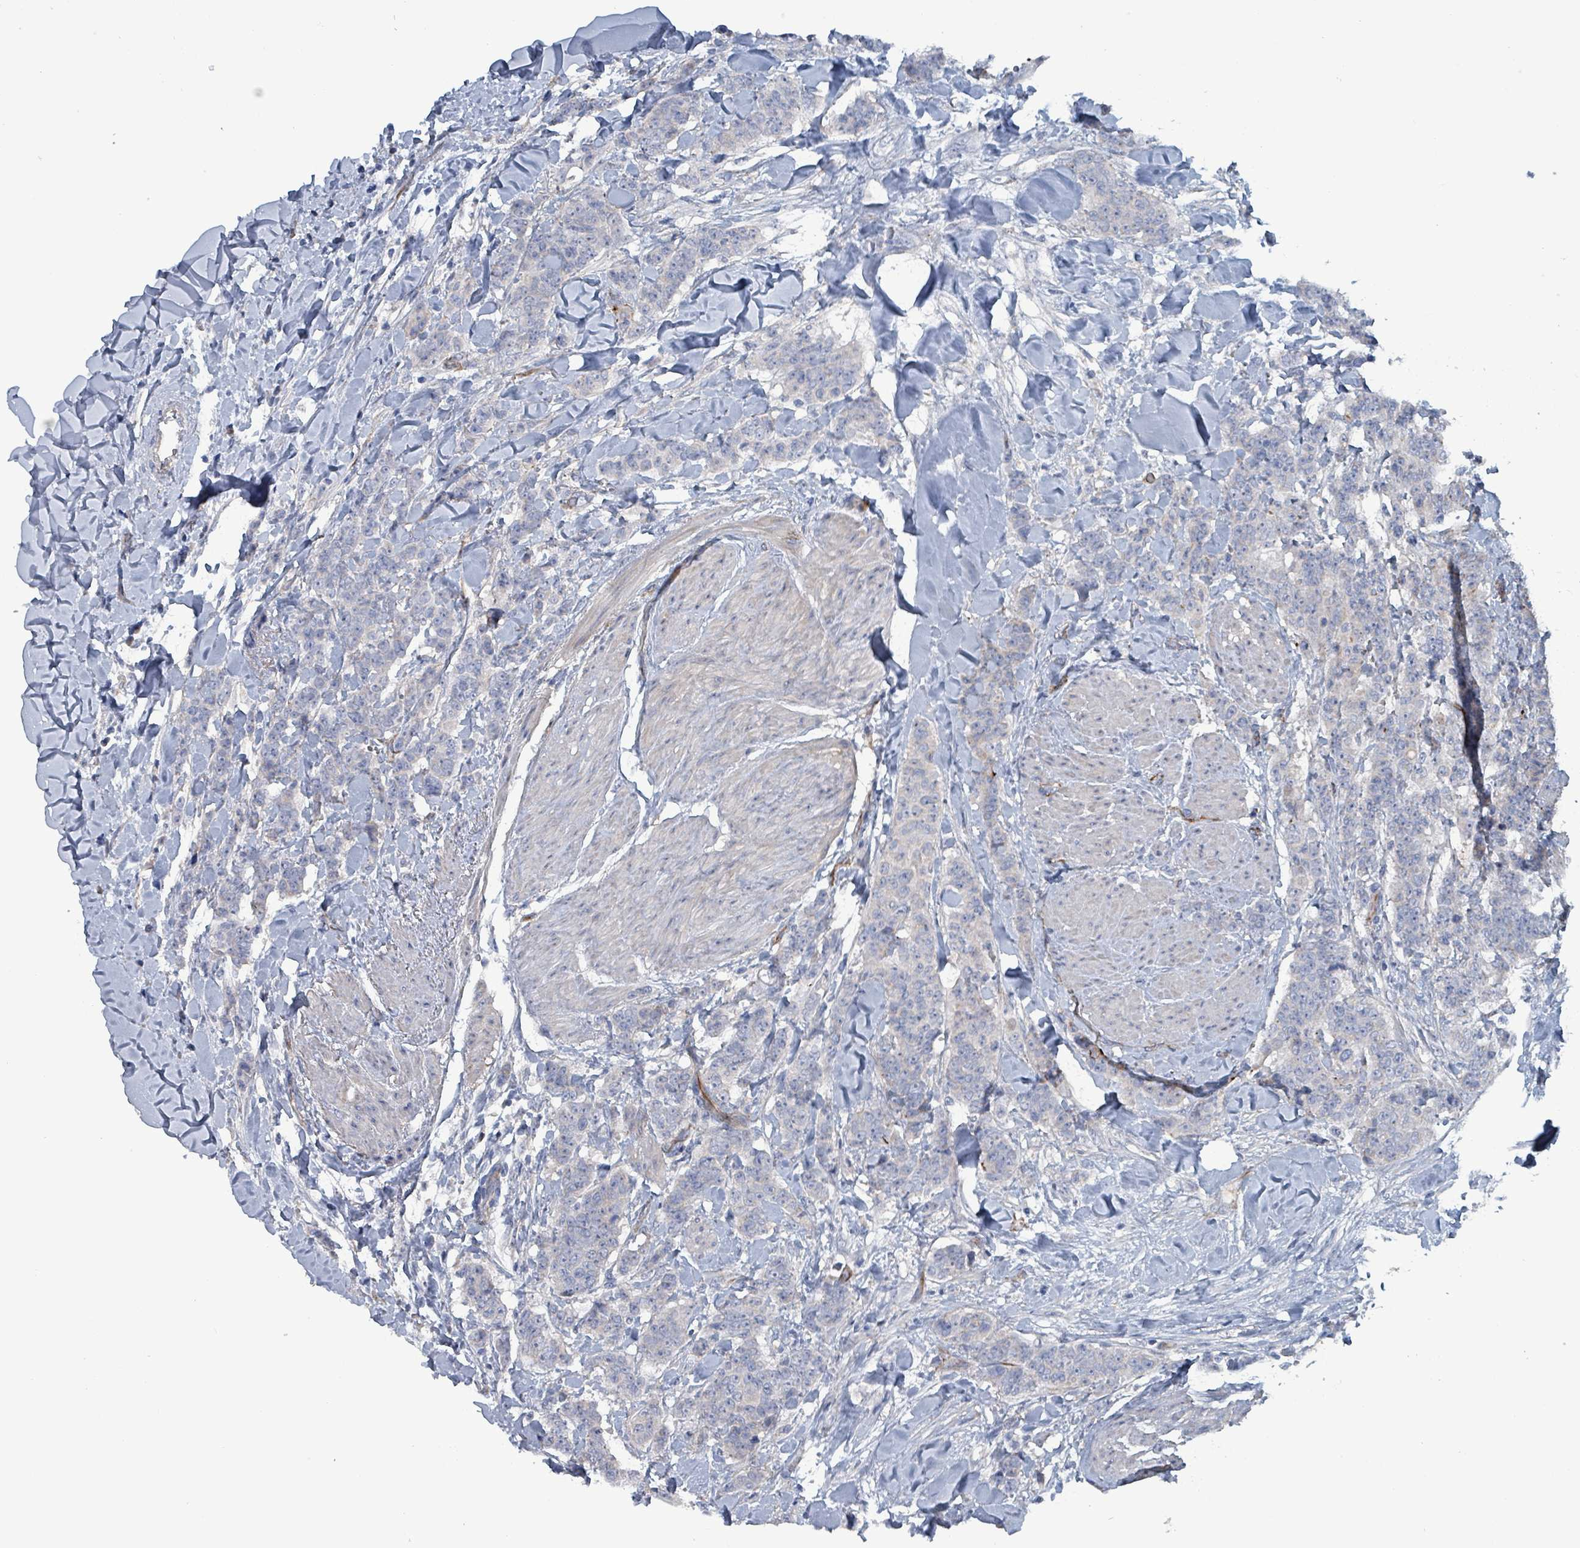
{"staining": {"intensity": "negative", "quantity": "none", "location": "none"}, "tissue": "breast cancer", "cell_type": "Tumor cells", "image_type": "cancer", "snomed": [{"axis": "morphology", "description": "Duct carcinoma"}, {"axis": "topography", "description": "Breast"}], "caption": "Immunohistochemical staining of human breast cancer displays no significant staining in tumor cells.", "gene": "TAAR5", "patient": {"sex": "female", "age": 40}}